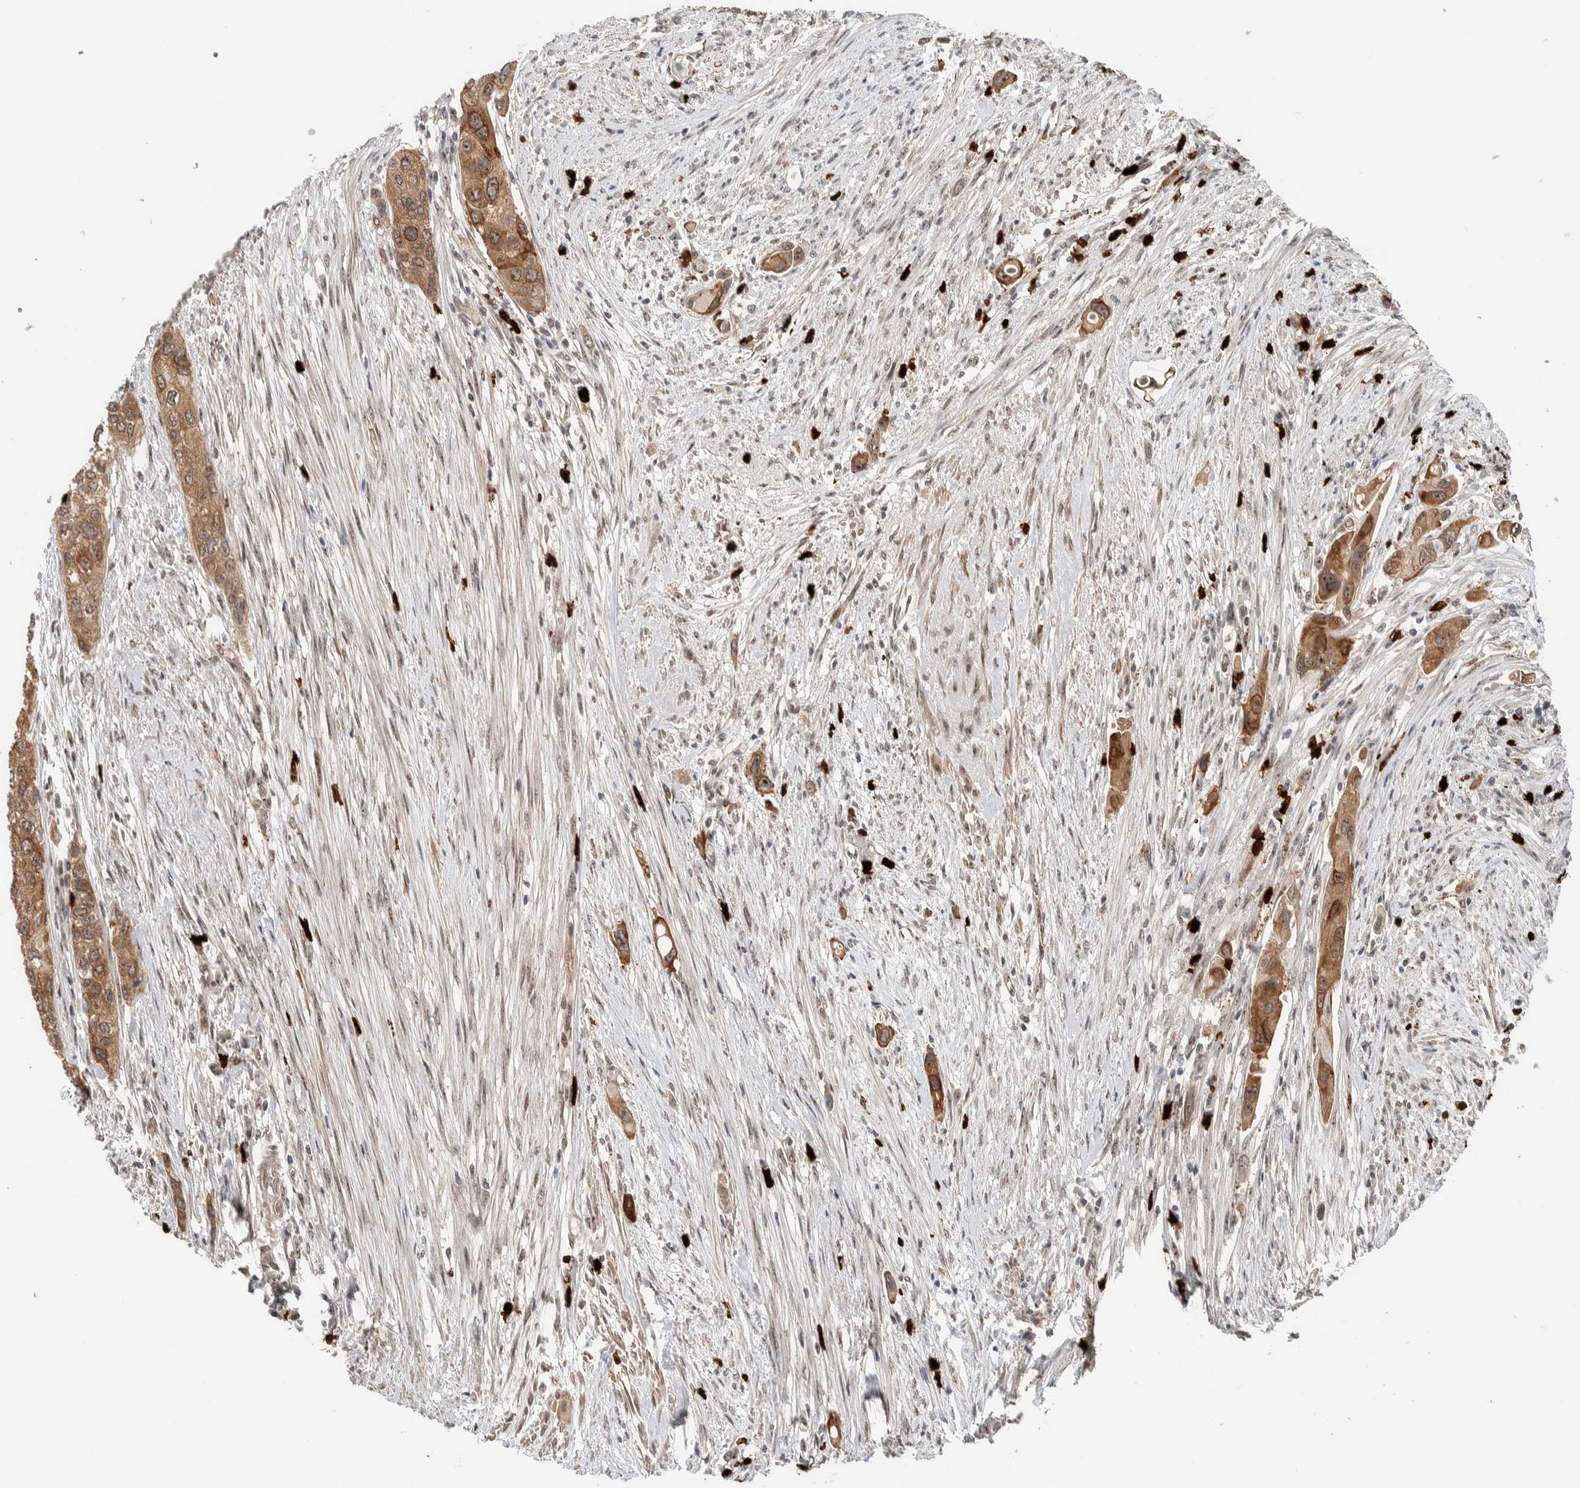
{"staining": {"intensity": "moderate", "quantity": ">75%", "location": "cytoplasmic/membranous,nuclear"}, "tissue": "urothelial cancer", "cell_type": "Tumor cells", "image_type": "cancer", "snomed": [{"axis": "morphology", "description": "Urothelial carcinoma, High grade"}, {"axis": "topography", "description": "Urinary bladder"}], "caption": "This is an image of IHC staining of urothelial cancer, which shows moderate expression in the cytoplasmic/membranous and nuclear of tumor cells.", "gene": "ZFP91", "patient": {"sex": "female", "age": 56}}